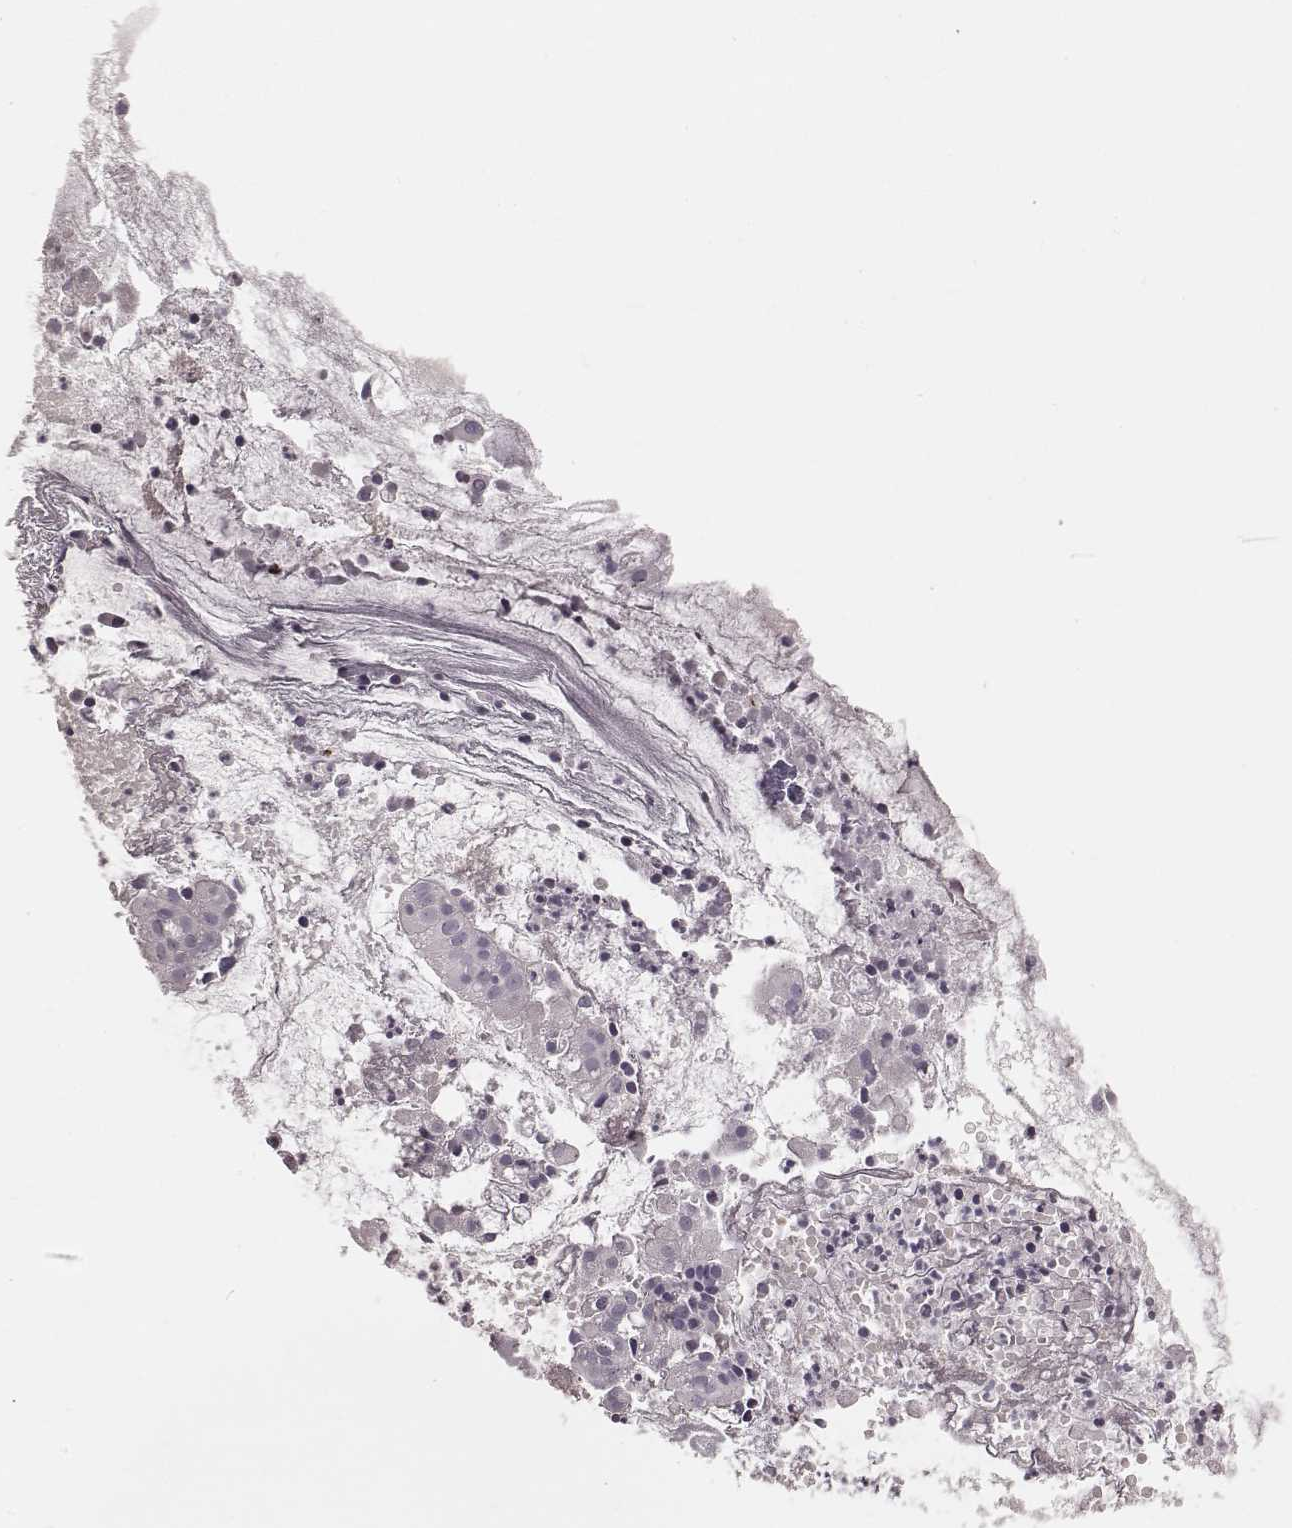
{"staining": {"intensity": "negative", "quantity": "none", "location": "none"}, "tissue": "nasopharynx", "cell_type": "Respiratory epithelial cells", "image_type": "normal", "snomed": [{"axis": "morphology", "description": "Normal tissue, NOS"}, {"axis": "topography", "description": "Nasopharynx"}], "caption": "A high-resolution image shows immunohistochemistry staining of benign nasopharynx, which reveals no significant positivity in respiratory epithelial cells. The staining is performed using DAB brown chromogen with nuclei counter-stained in using hematoxylin.", "gene": "PRLHR", "patient": {"sex": "male", "age": 31}}